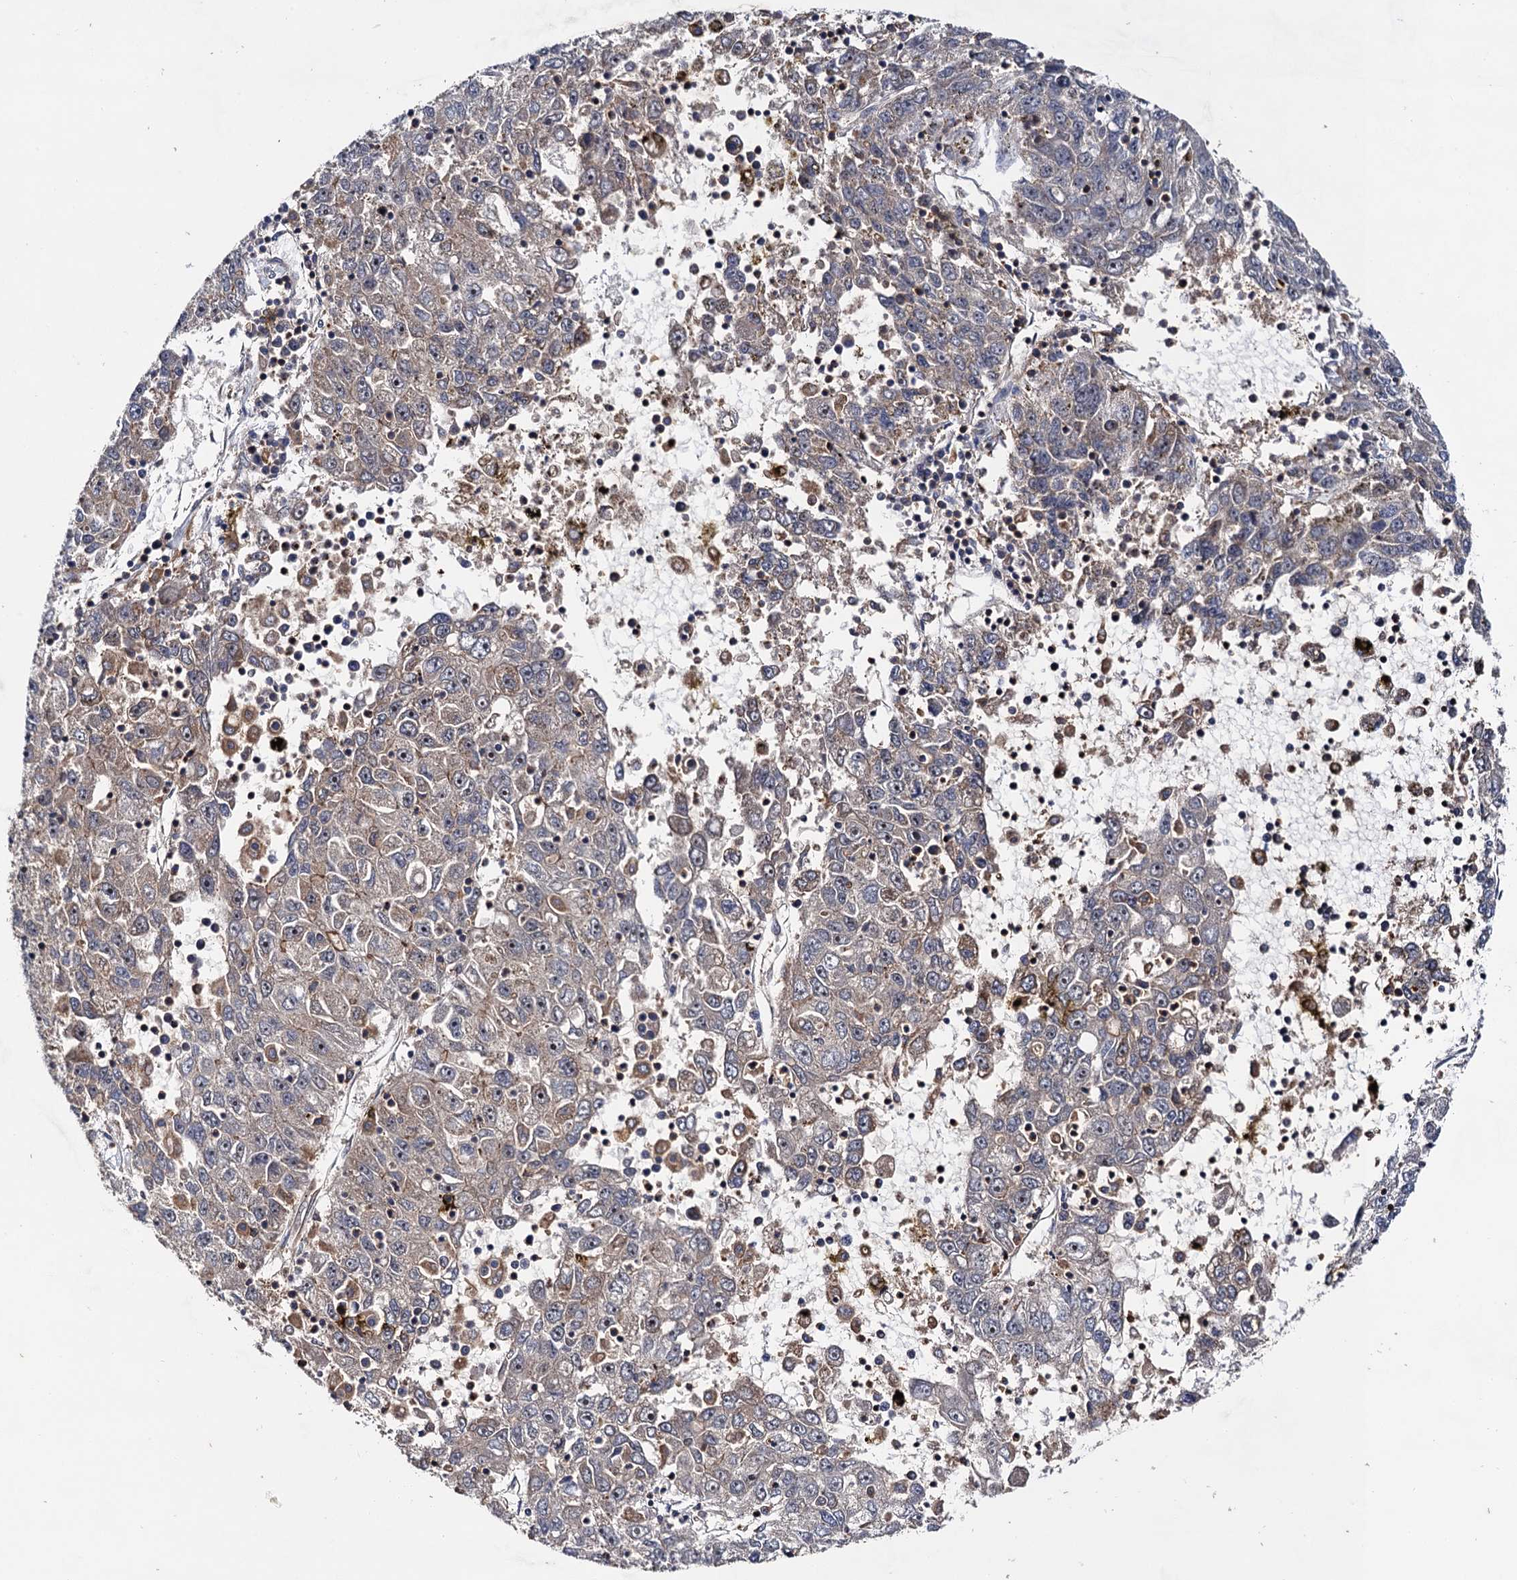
{"staining": {"intensity": "weak", "quantity": "<25%", "location": "cytoplasmic/membranous"}, "tissue": "liver cancer", "cell_type": "Tumor cells", "image_type": "cancer", "snomed": [{"axis": "morphology", "description": "Carcinoma, Hepatocellular, NOS"}, {"axis": "topography", "description": "Liver"}], "caption": "Tumor cells are negative for brown protein staining in liver cancer (hepatocellular carcinoma). Brightfield microscopy of IHC stained with DAB (brown) and hematoxylin (blue), captured at high magnification.", "gene": "BORA", "patient": {"sex": "male", "age": 49}}